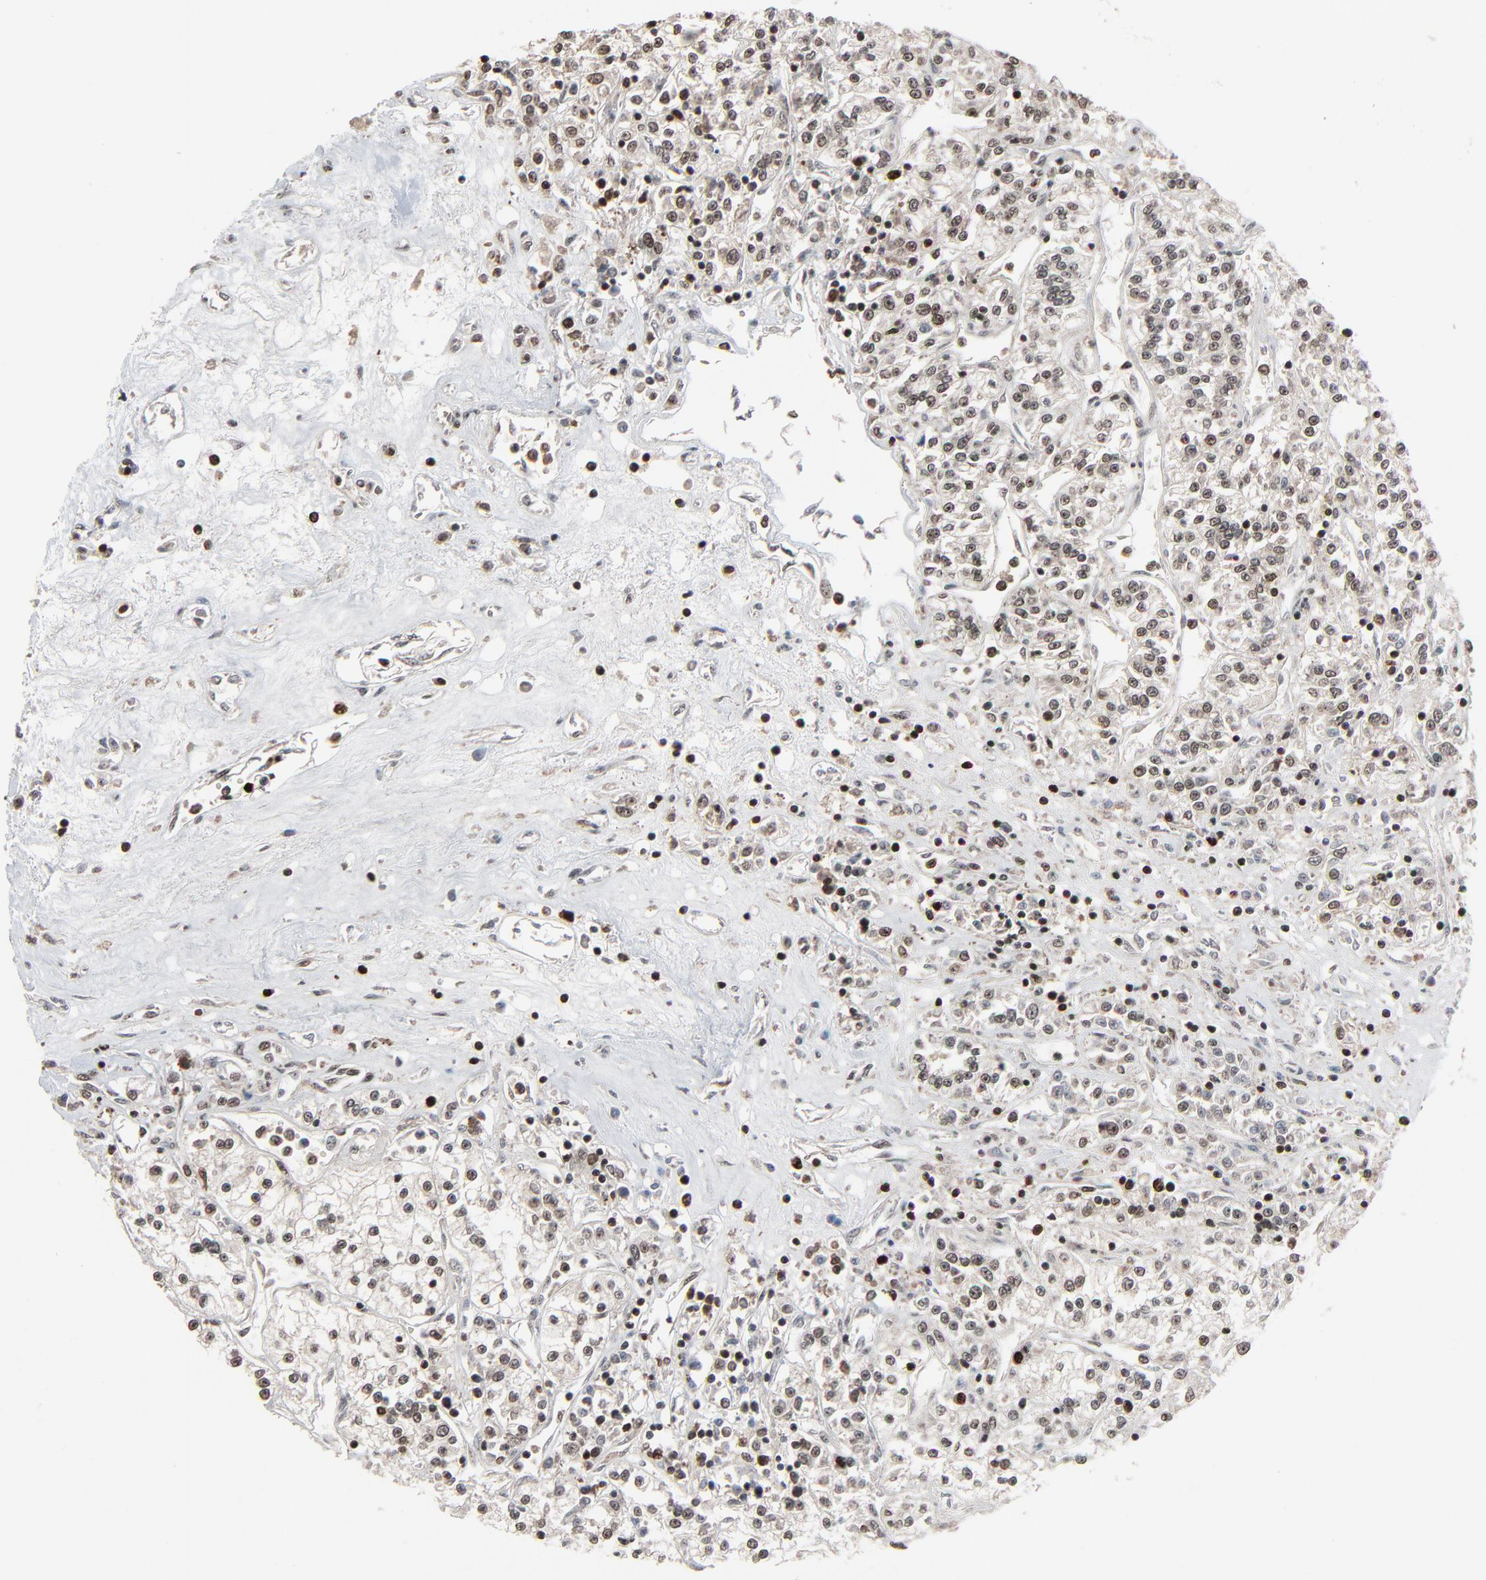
{"staining": {"intensity": "weak", "quantity": ">75%", "location": "nuclear"}, "tissue": "renal cancer", "cell_type": "Tumor cells", "image_type": "cancer", "snomed": [{"axis": "morphology", "description": "Adenocarcinoma, NOS"}, {"axis": "topography", "description": "Kidney"}], "caption": "Renal cancer stained for a protein displays weak nuclear positivity in tumor cells.", "gene": "RPS6KA3", "patient": {"sex": "female", "age": 76}}